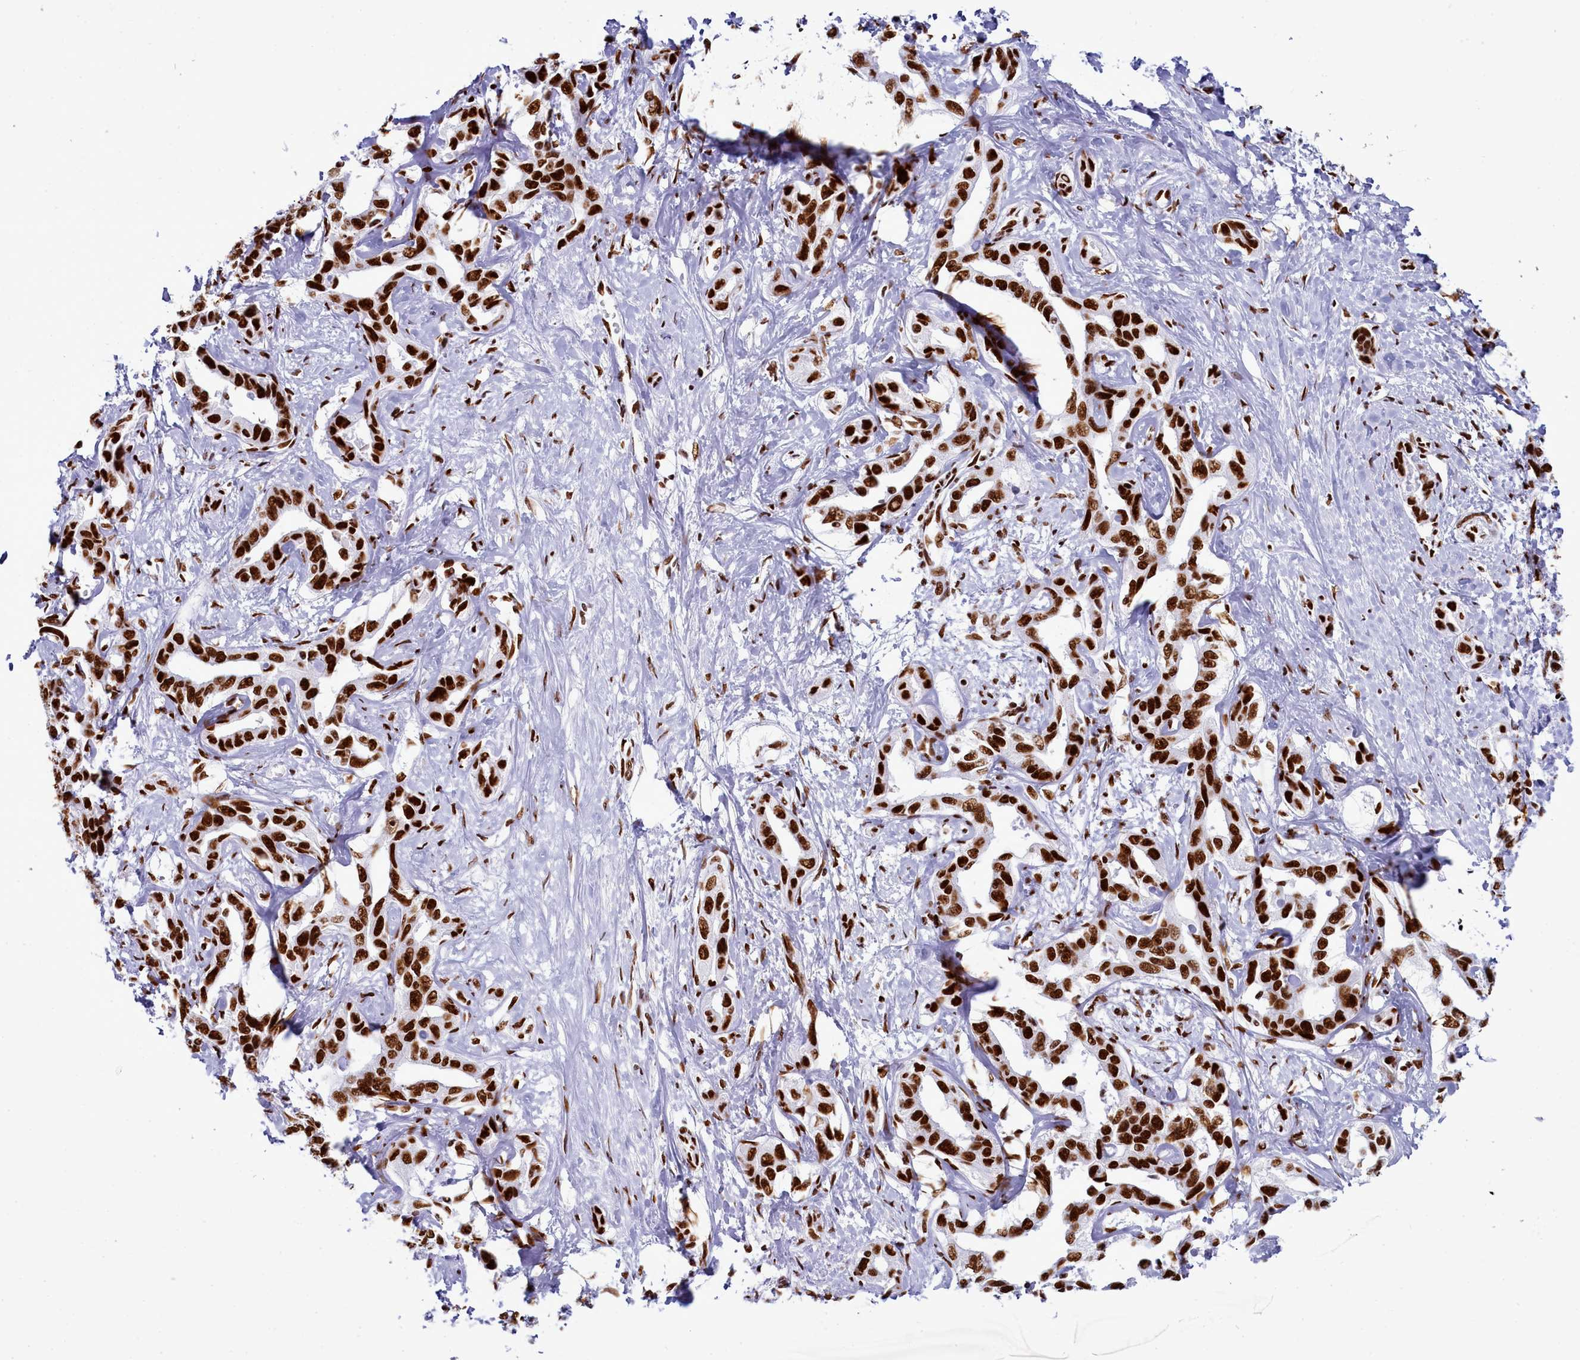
{"staining": {"intensity": "strong", "quantity": ">75%", "location": "nuclear"}, "tissue": "liver cancer", "cell_type": "Tumor cells", "image_type": "cancer", "snomed": [{"axis": "morphology", "description": "Cholangiocarcinoma"}, {"axis": "topography", "description": "Liver"}], "caption": "The micrograph shows staining of liver cancer (cholangiocarcinoma), revealing strong nuclear protein staining (brown color) within tumor cells.", "gene": "RALY", "patient": {"sex": "male", "age": 59}}